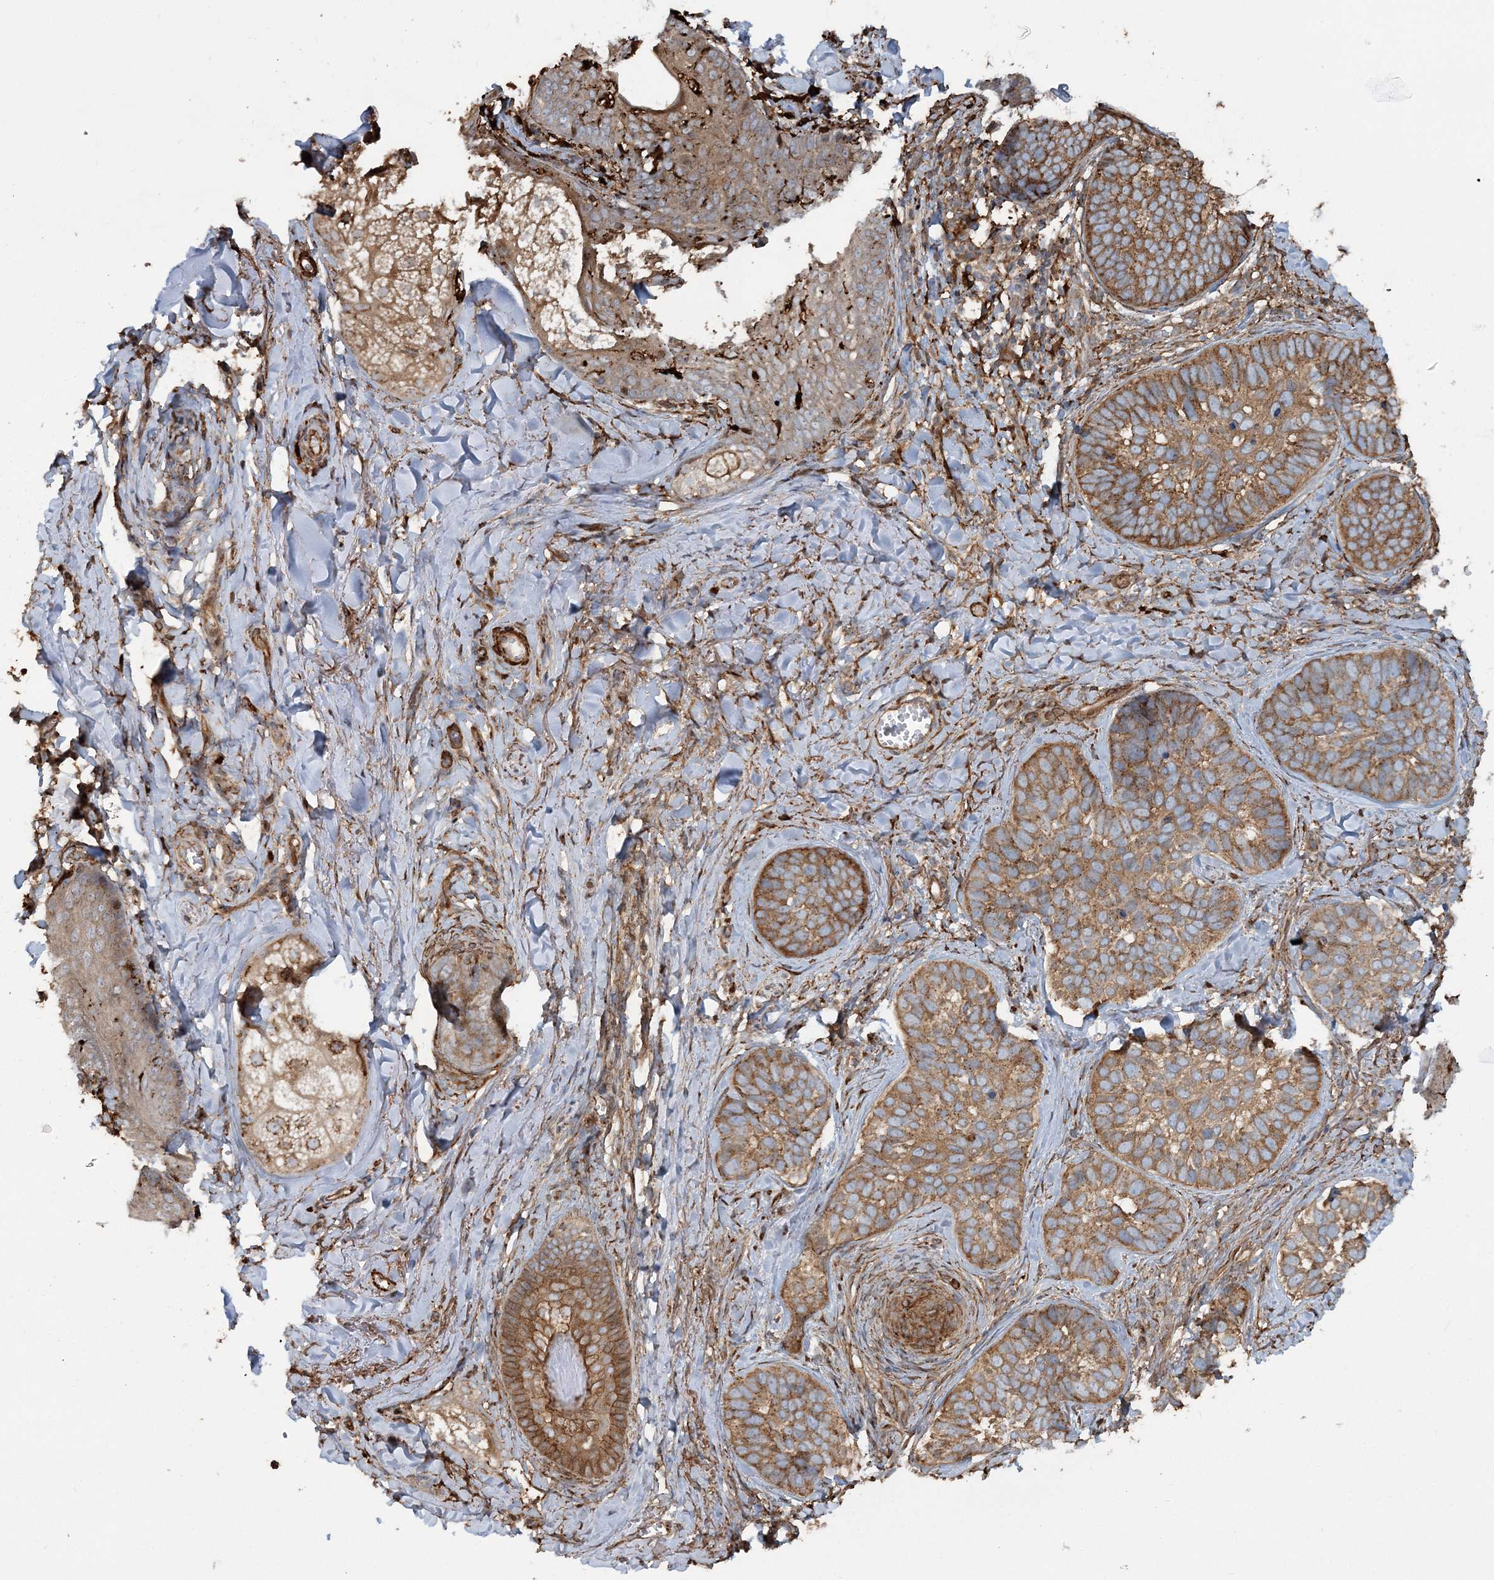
{"staining": {"intensity": "moderate", "quantity": ">75%", "location": "cytoplasmic/membranous"}, "tissue": "skin cancer", "cell_type": "Tumor cells", "image_type": "cancer", "snomed": [{"axis": "morphology", "description": "Basal cell carcinoma"}, {"axis": "topography", "description": "Skin"}], "caption": "Skin cancer (basal cell carcinoma) stained with DAB (3,3'-diaminobenzidine) immunohistochemistry (IHC) reveals medium levels of moderate cytoplasmic/membranous expression in about >75% of tumor cells.", "gene": "TRAF3IP2", "patient": {"sex": "male", "age": 62}}